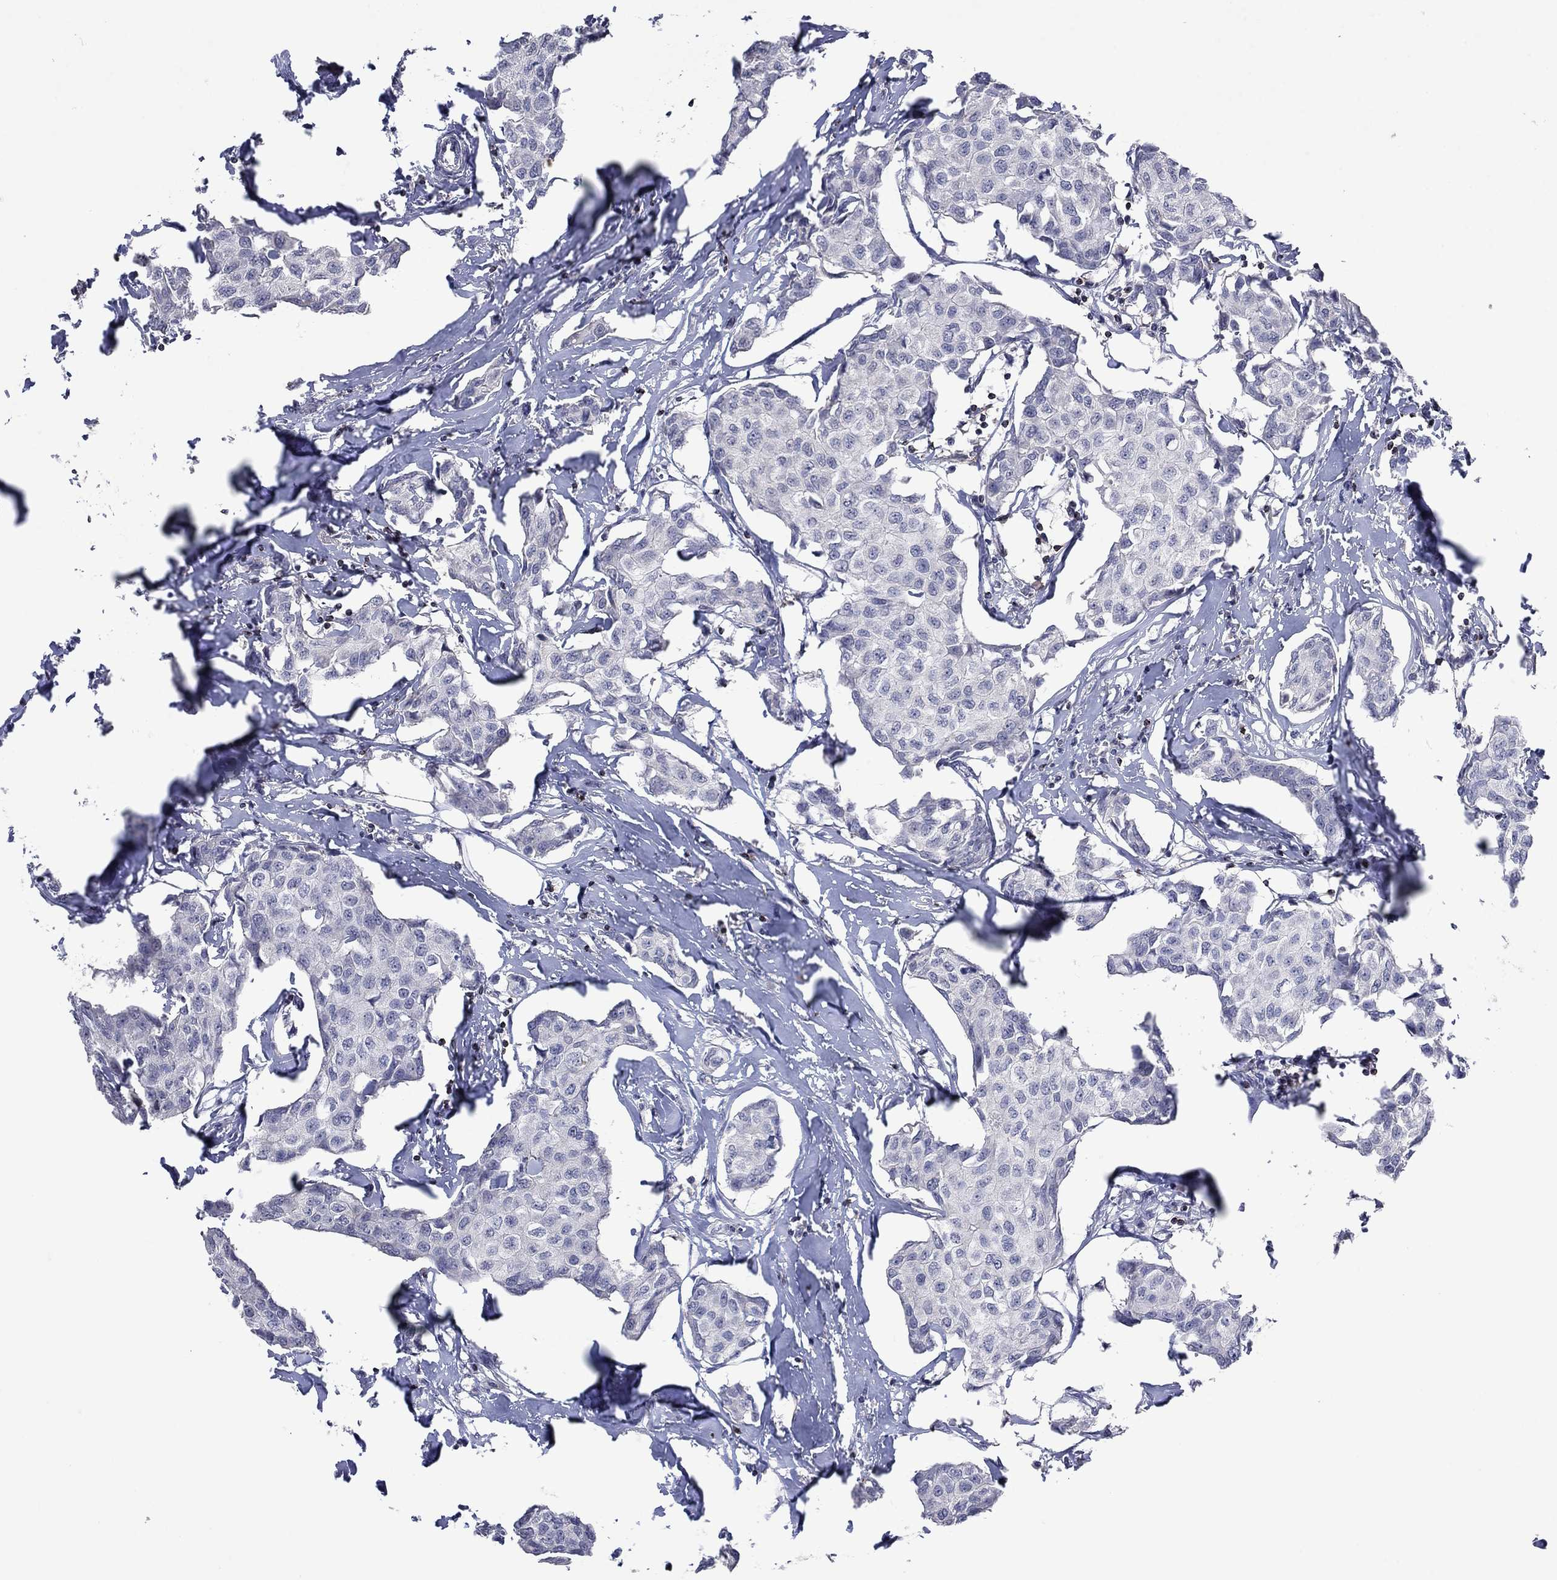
{"staining": {"intensity": "negative", "quantity": "none", "location": "none"}, "tissue": "breast cancer", "cell_type": "Tumor cells", "image_type": "cancer", "snomed": [{"axis": "morphology", "description": "Duct carcinoma"}, {"axis": "topography", "description": "Breast"}], "caption": "The micrograph displays no staining of tumor cells in breast cancer.", "gene": "CCL5", "patient": {"sex": "female", "age": 80}}